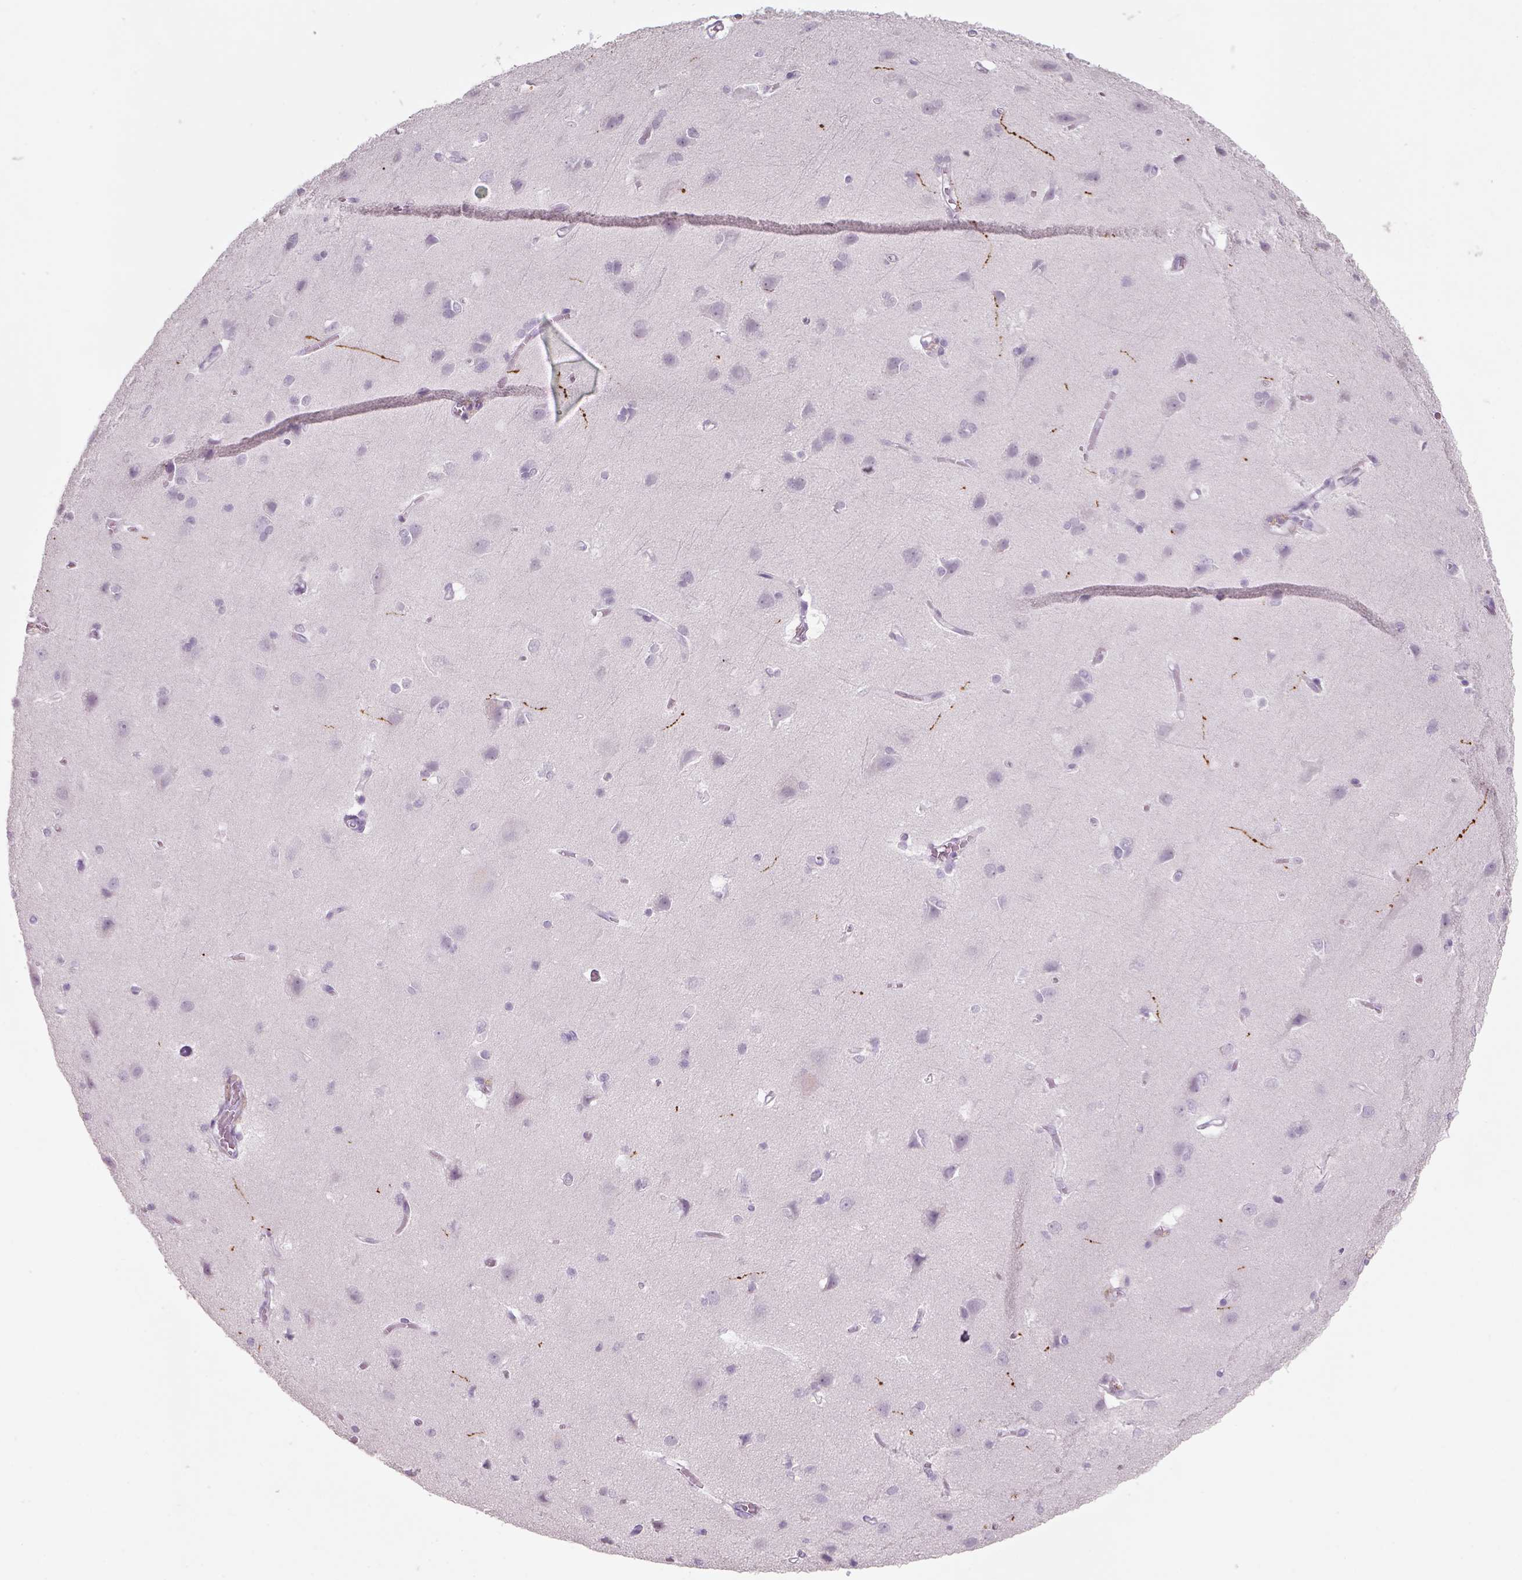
{"staining": {"intensity": "negative", "quantity": "none", "location": "none"}, "tissue": "cerebral cortex", "cell_type": "Endothelial cells", "image_type": "normal", "snomed": [{"axis": "morphology", "description": "Normal tissue, NOS"}, {"axis": "topography", "description": "Cerebral cortex"}], "caption": "High power microscopy micrograph of an immunohistochemistry histopathology image of normal cerebral cortex, revealing no significant positivity in endothelial cells.", "gene": "SLC6A2", "patient": {"sex": "male", "age": 37}}